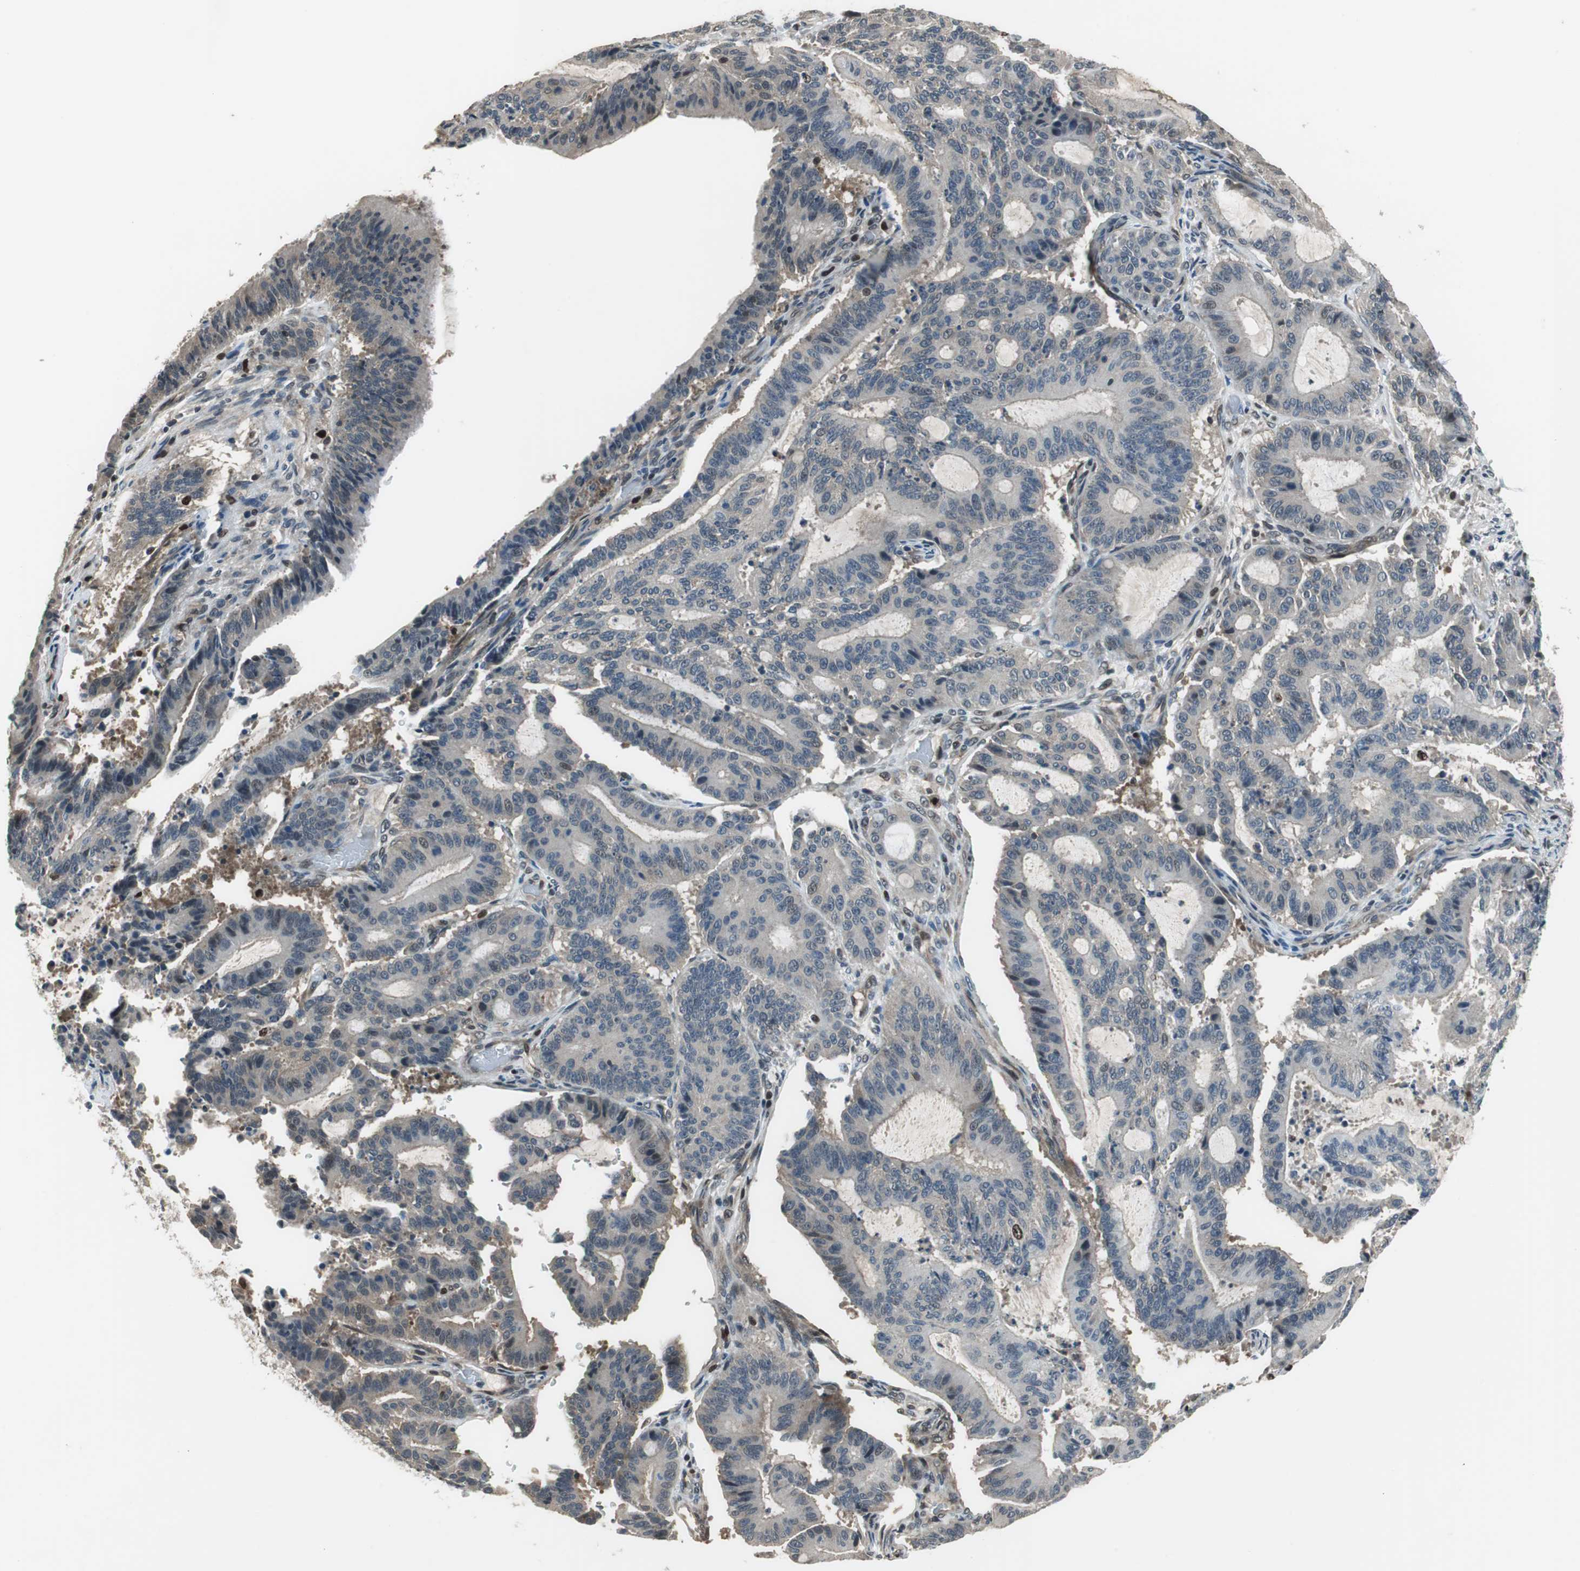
{"staining": {"intensity": "negative", "quantity": "none", "location": "none"}, "tissue": "liver cancer", "cell_type": "Tumor cells", "image_type": "cancer", "snomed": [{"axis": "morphology", "description": "Cholangiocarcinoma"}, {"axis": "topography", "description": "Liver"}], "caption": "Immunohistochemistry histopathology image of neoplastic tissue: liver cholangiocarcinoma stained with DAB reveals no significant protein positivity in tumor cells.", "gene": "MAFB", "patient": {"sex": "female", "age": 73}}